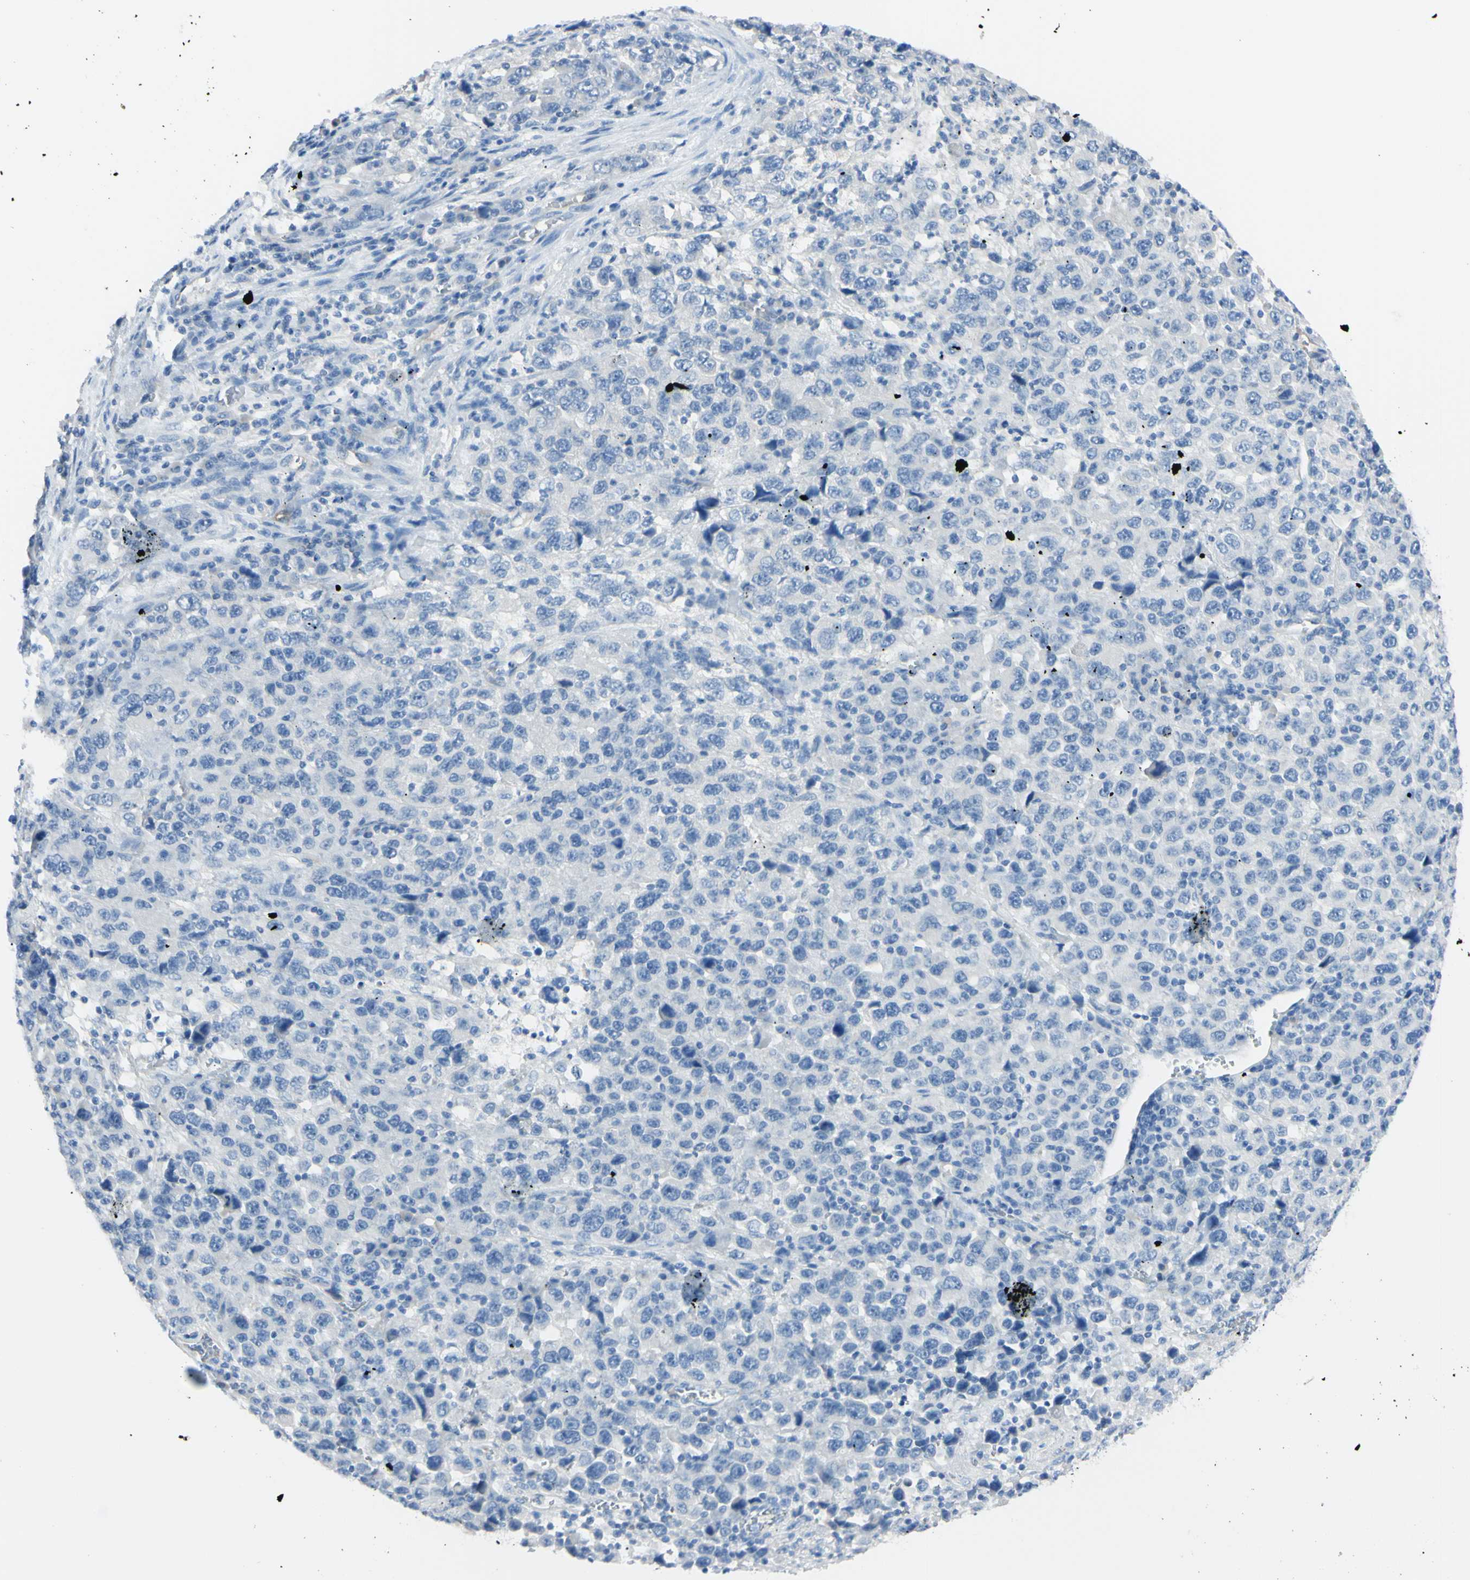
{"staining": {"intensity": "negative", "quantity": "none", "location": "none"}, "tissue": "stomach cancer", "cell_type": "Tumor cells", "image_type": "cancer", "snomed": [{"axis": "morphology", "description": "Normal tissue, NOS"}, {"axis": "morphology", "description": "Adenocarcinoma, NOS"}, {"axis": "topography", "description": "Stomach, upper"}, {"axis": "topography", "description": "Stomach"}], "caption": "Tumor cells show no significant expression in adenocarcinoma (stomach). (Brightfield microscopy of DAB (3,3'-diaminobenzidine) immunohistochemistry at high magnification).", "gene": "FOLH1", "patient": {"sex": "male", "age": 59}}